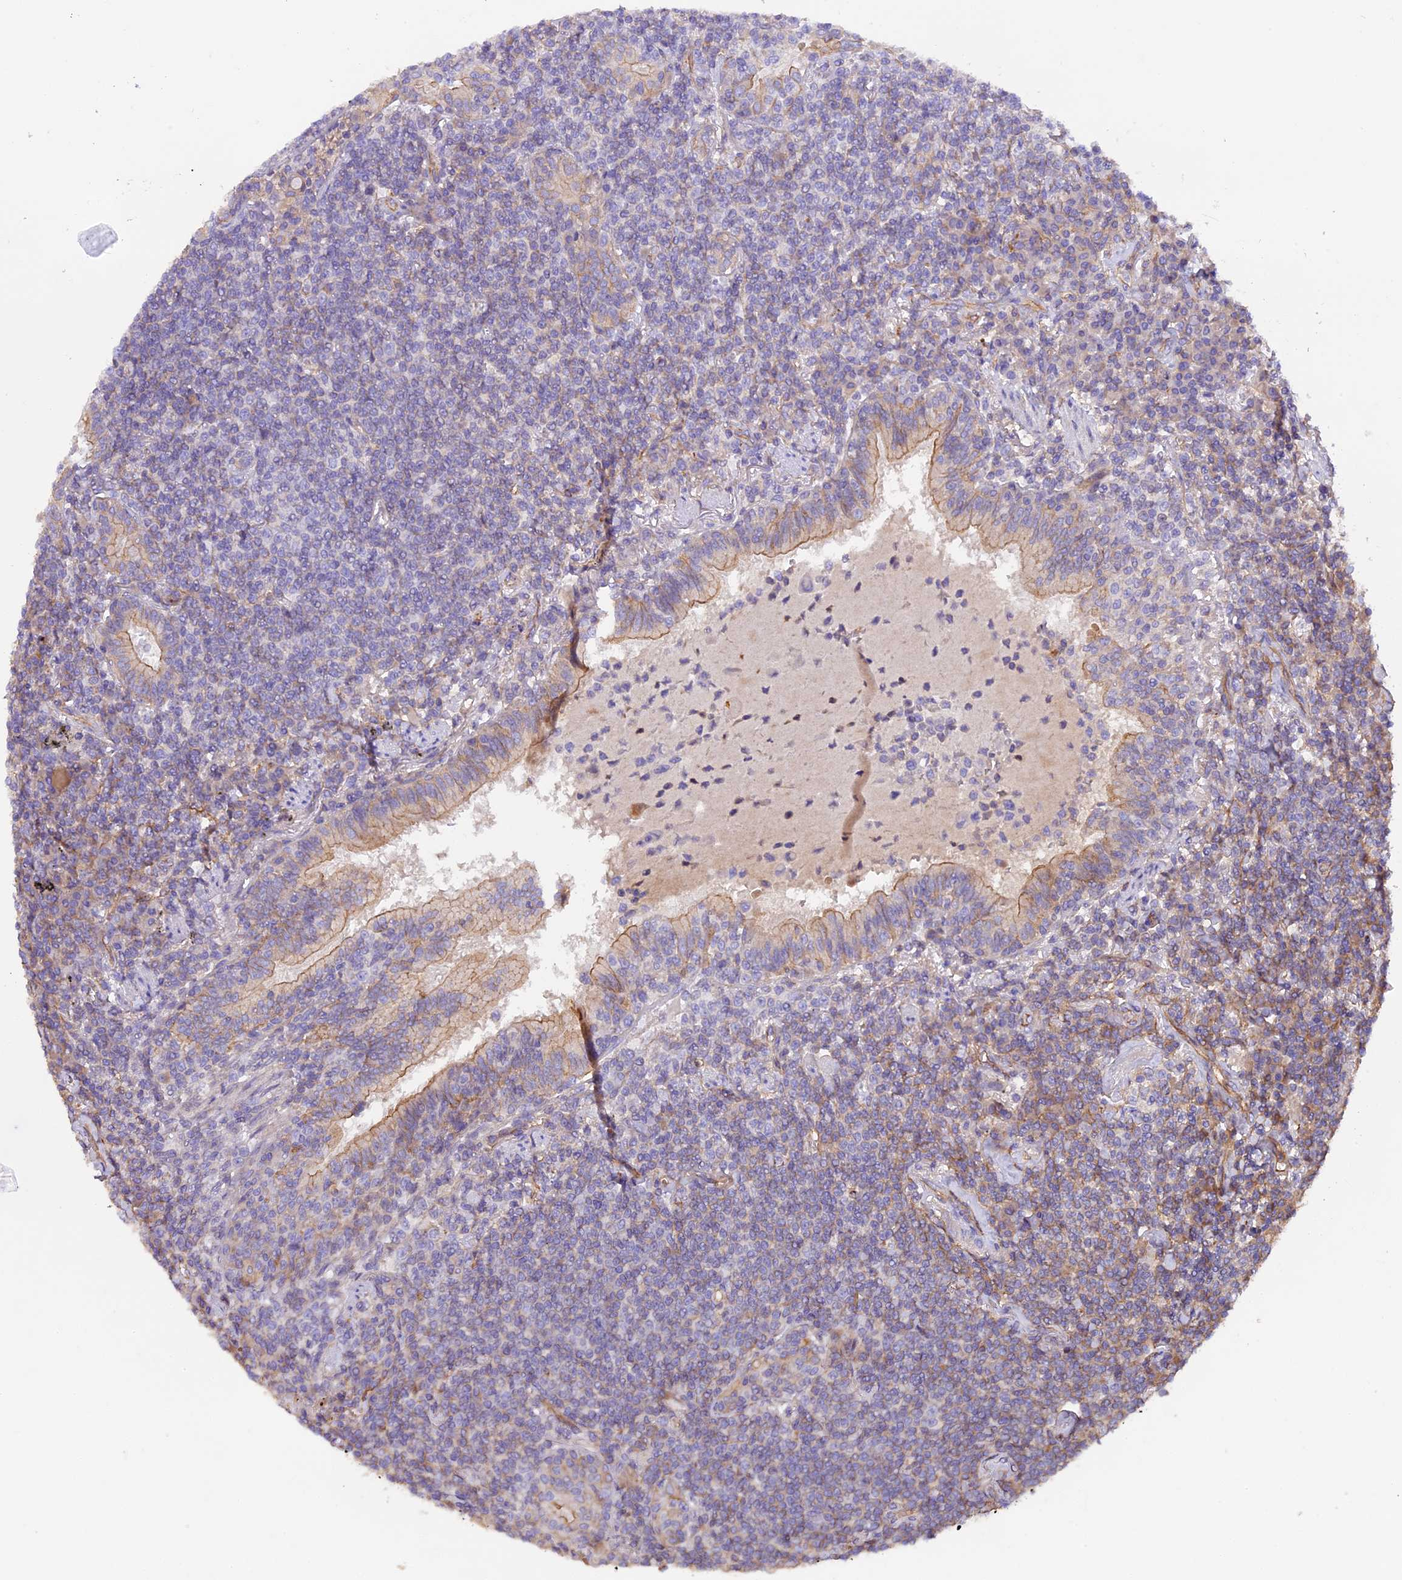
{"staining": {"intensity": "weak", "quantity": "25%-75%", "location": "cytoplasmic/membranous"}, "tissue": "lymphoma", "cell_type": "Tumor cells", "image_type": "cancer", "snomed": [{"axis": "morphology", "description": "Malignant lymphoma, non-Hodgkin's type, Low grade"}, {"axis": "topography", "description": "Lung"}], "caption": "Weak cytoplasmic/membranous protein expression is seen in about 25%-75% of tumor cells in low-grade malignant lymphoma, non-Hodgkin's type.", "gene": "ERMARD", "patient": {"sex": "female", "age": 71}}